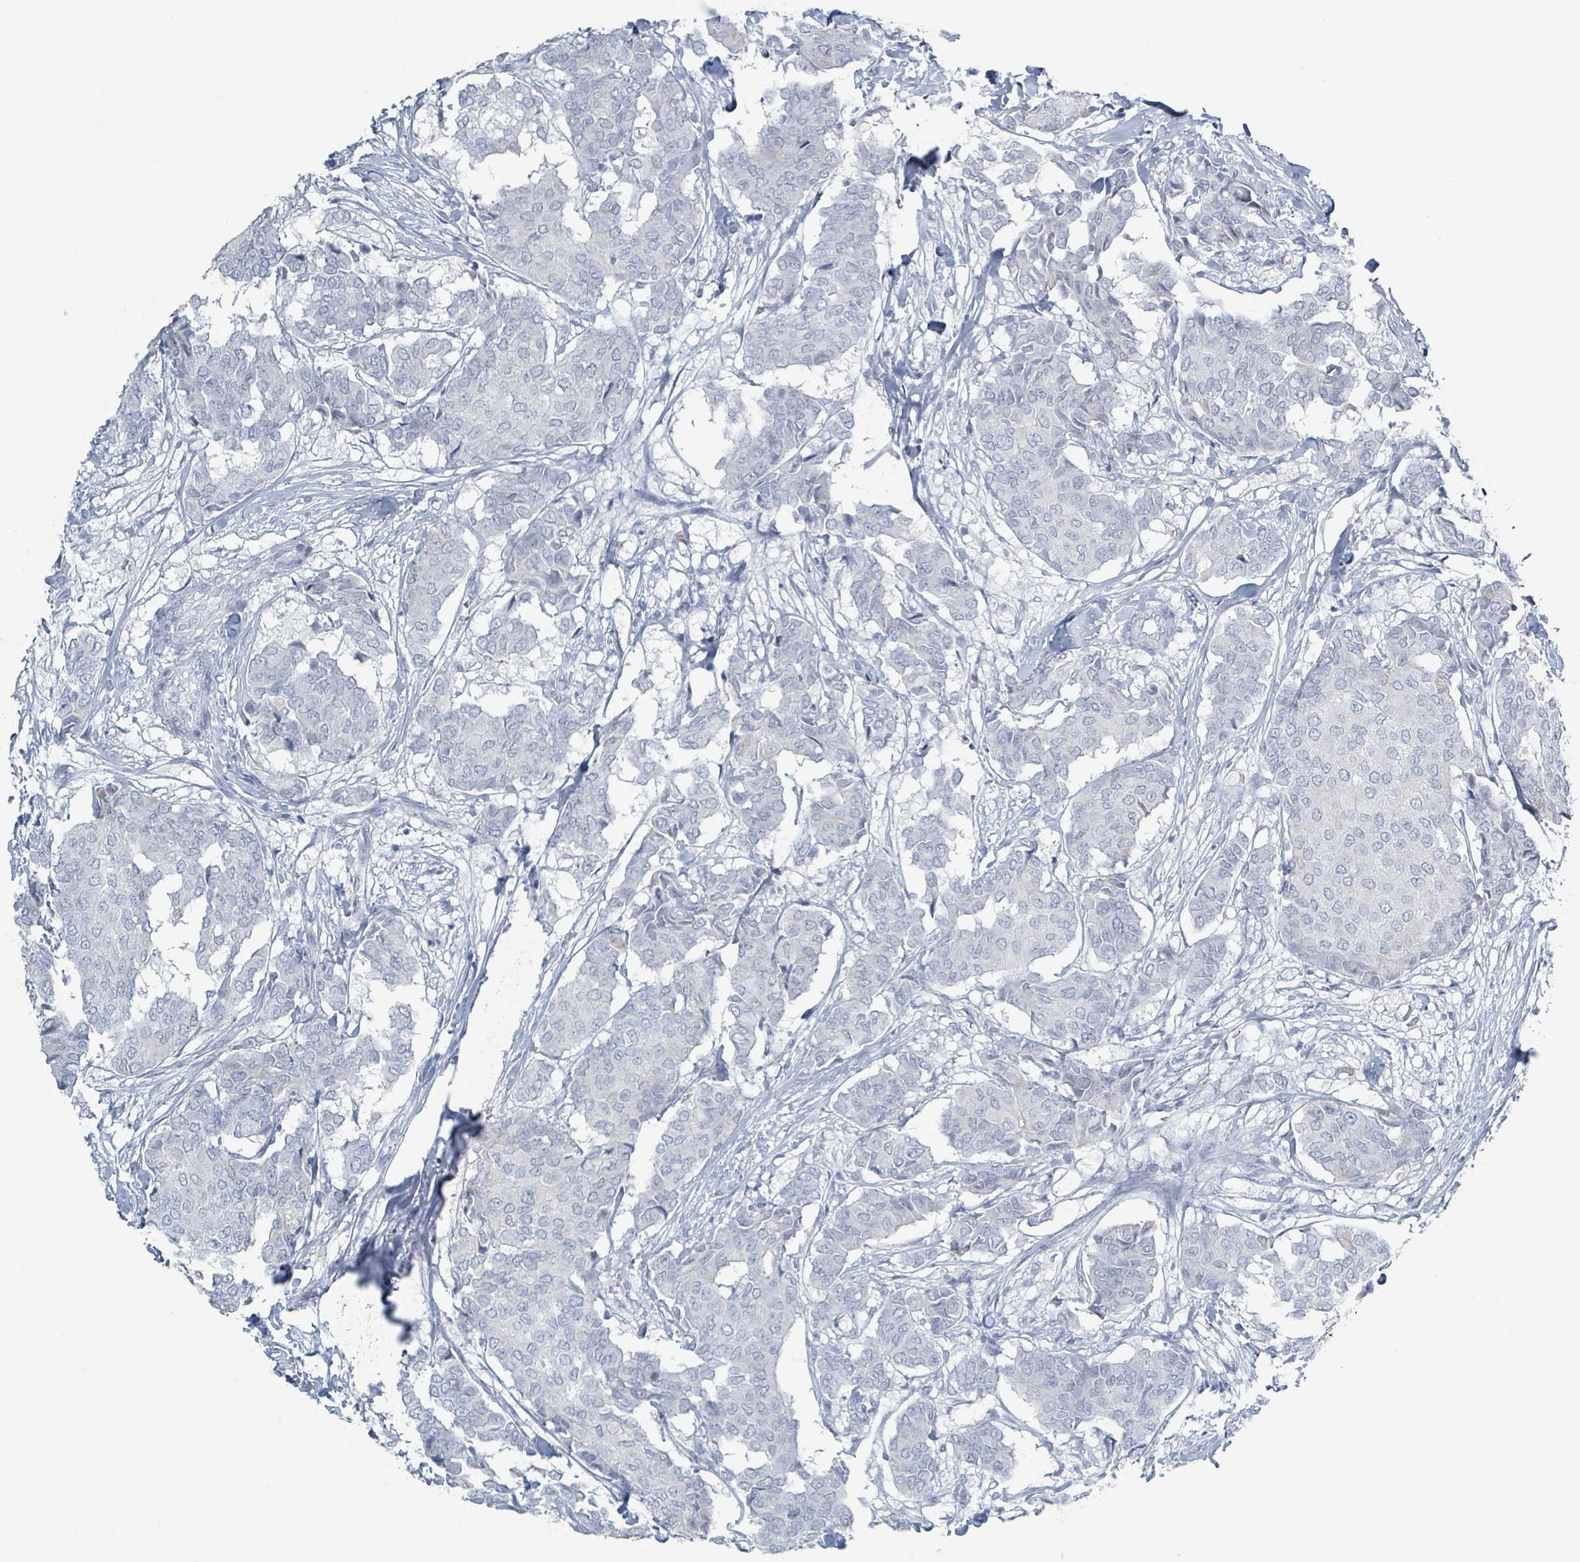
{"staining": {"intensity": "negative", "quantity": "none", "location": "none"}, "tissue": "breast cancer", "cell_type": "Tumor cells", "image_type": "cancer", "snomed": [{"axis": "morphology", "description": "Duct carcinoma"}, {"axis": "topography", "description": "Breast"}], "caption": "Tumor cells show no significant positivity in breast cancer (intraductal carcinoma).", "gene": "GPR15LG", "patient": {"sex": "female", "age": 75}}